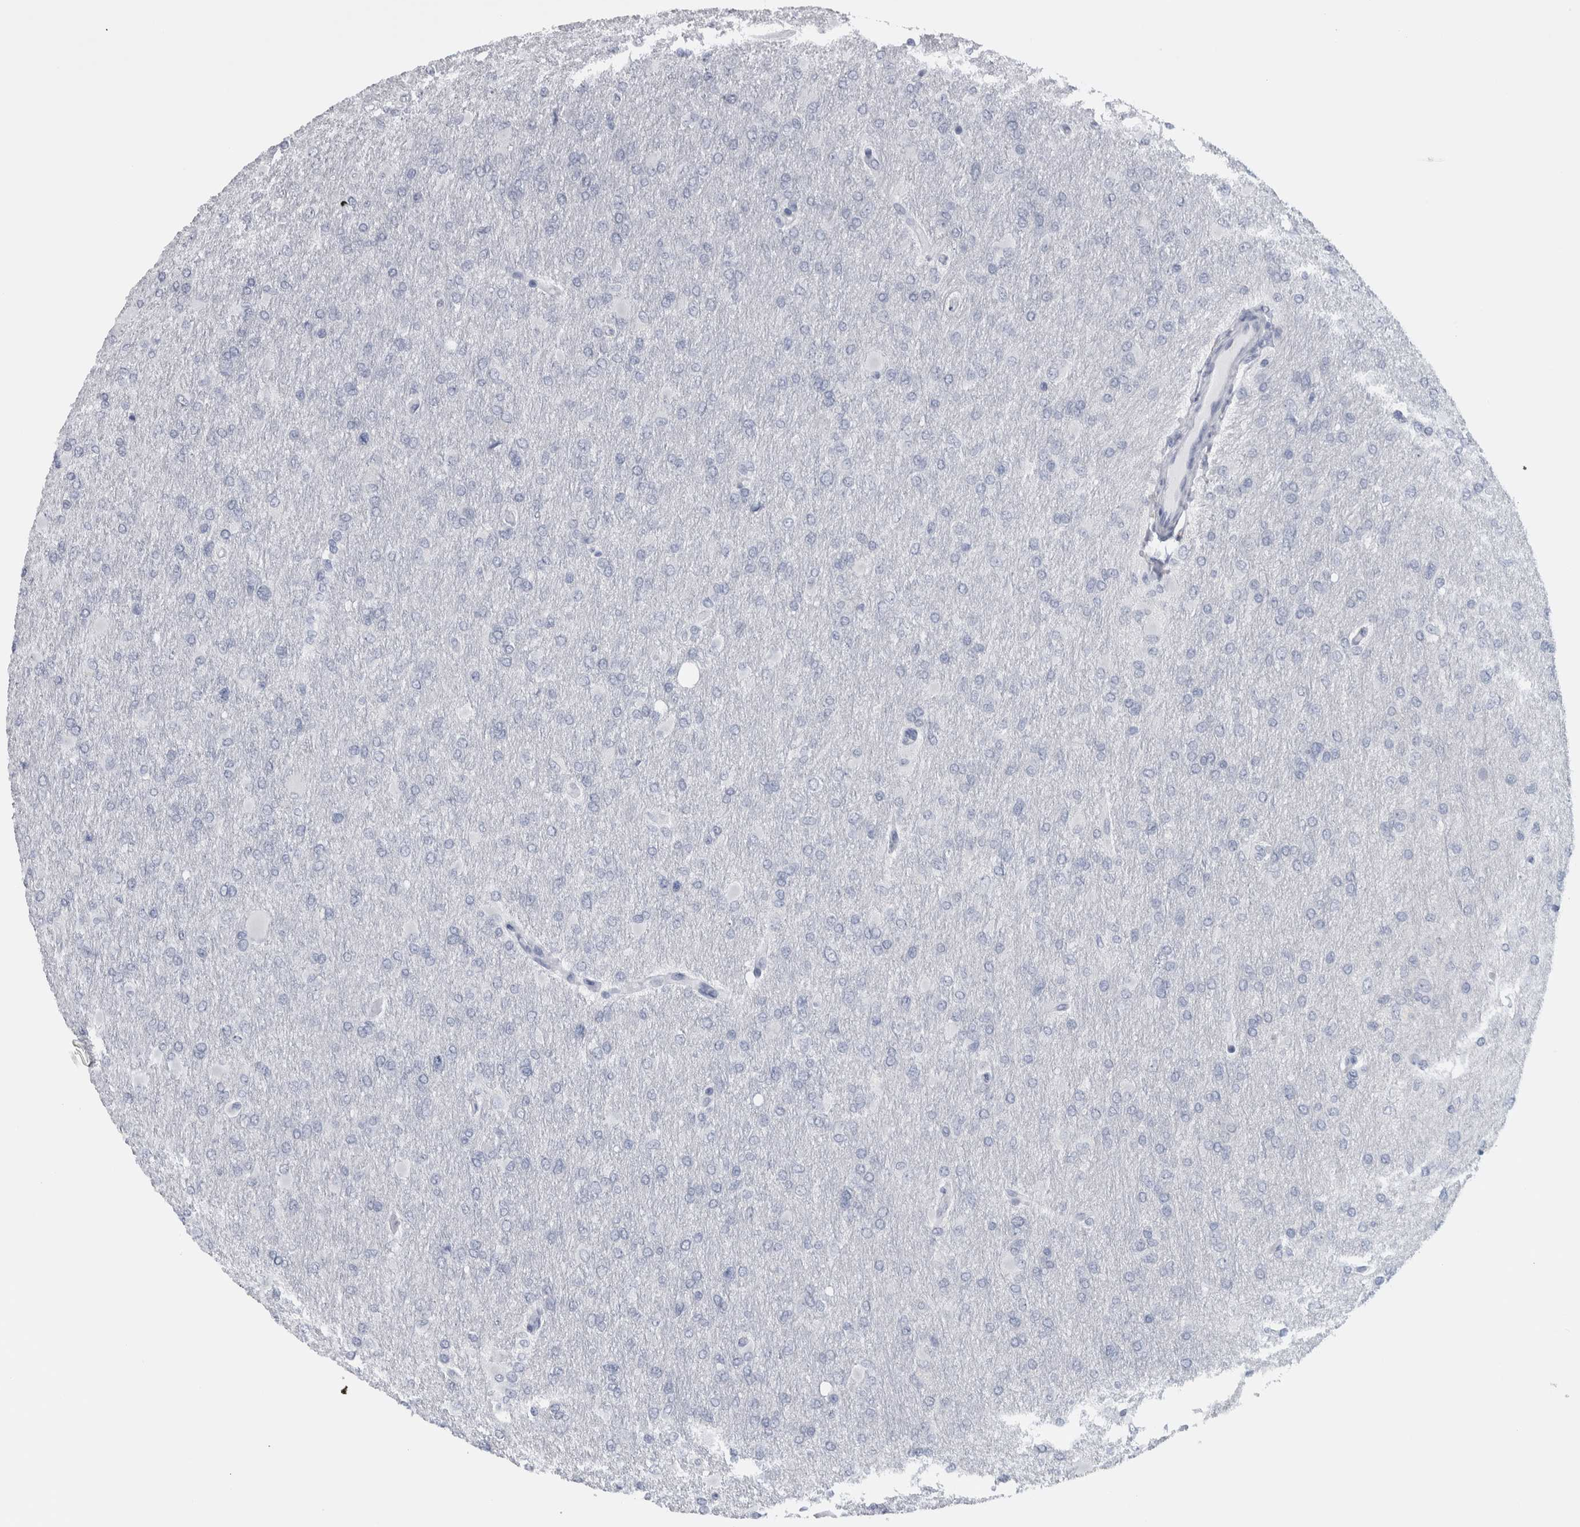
{"staining": {"intensity": "negative", "quantity": "none", "location": "none"}, "tissue": "glioma", "cell_type": "Tumor cells", "image_type": "cancer", "snomed": [{"axis": "morphology", "description": "Glioma, malignant, High grade"}, {"axis": "topography", "description": "Cerebral cortex"}], "caption": "Immunohistochemistry micrograph of human high-grade glioma (malignant) stained for a protein (brown), which displays no positivity in tumor cells. (DAB (3,3'-diaminobenzidine) immunohistochemistry (IHC) visualized using brightfield microscopy, high magnification).", "gene": "CDH17", "patient": {"sex": "female", "age": 36}}